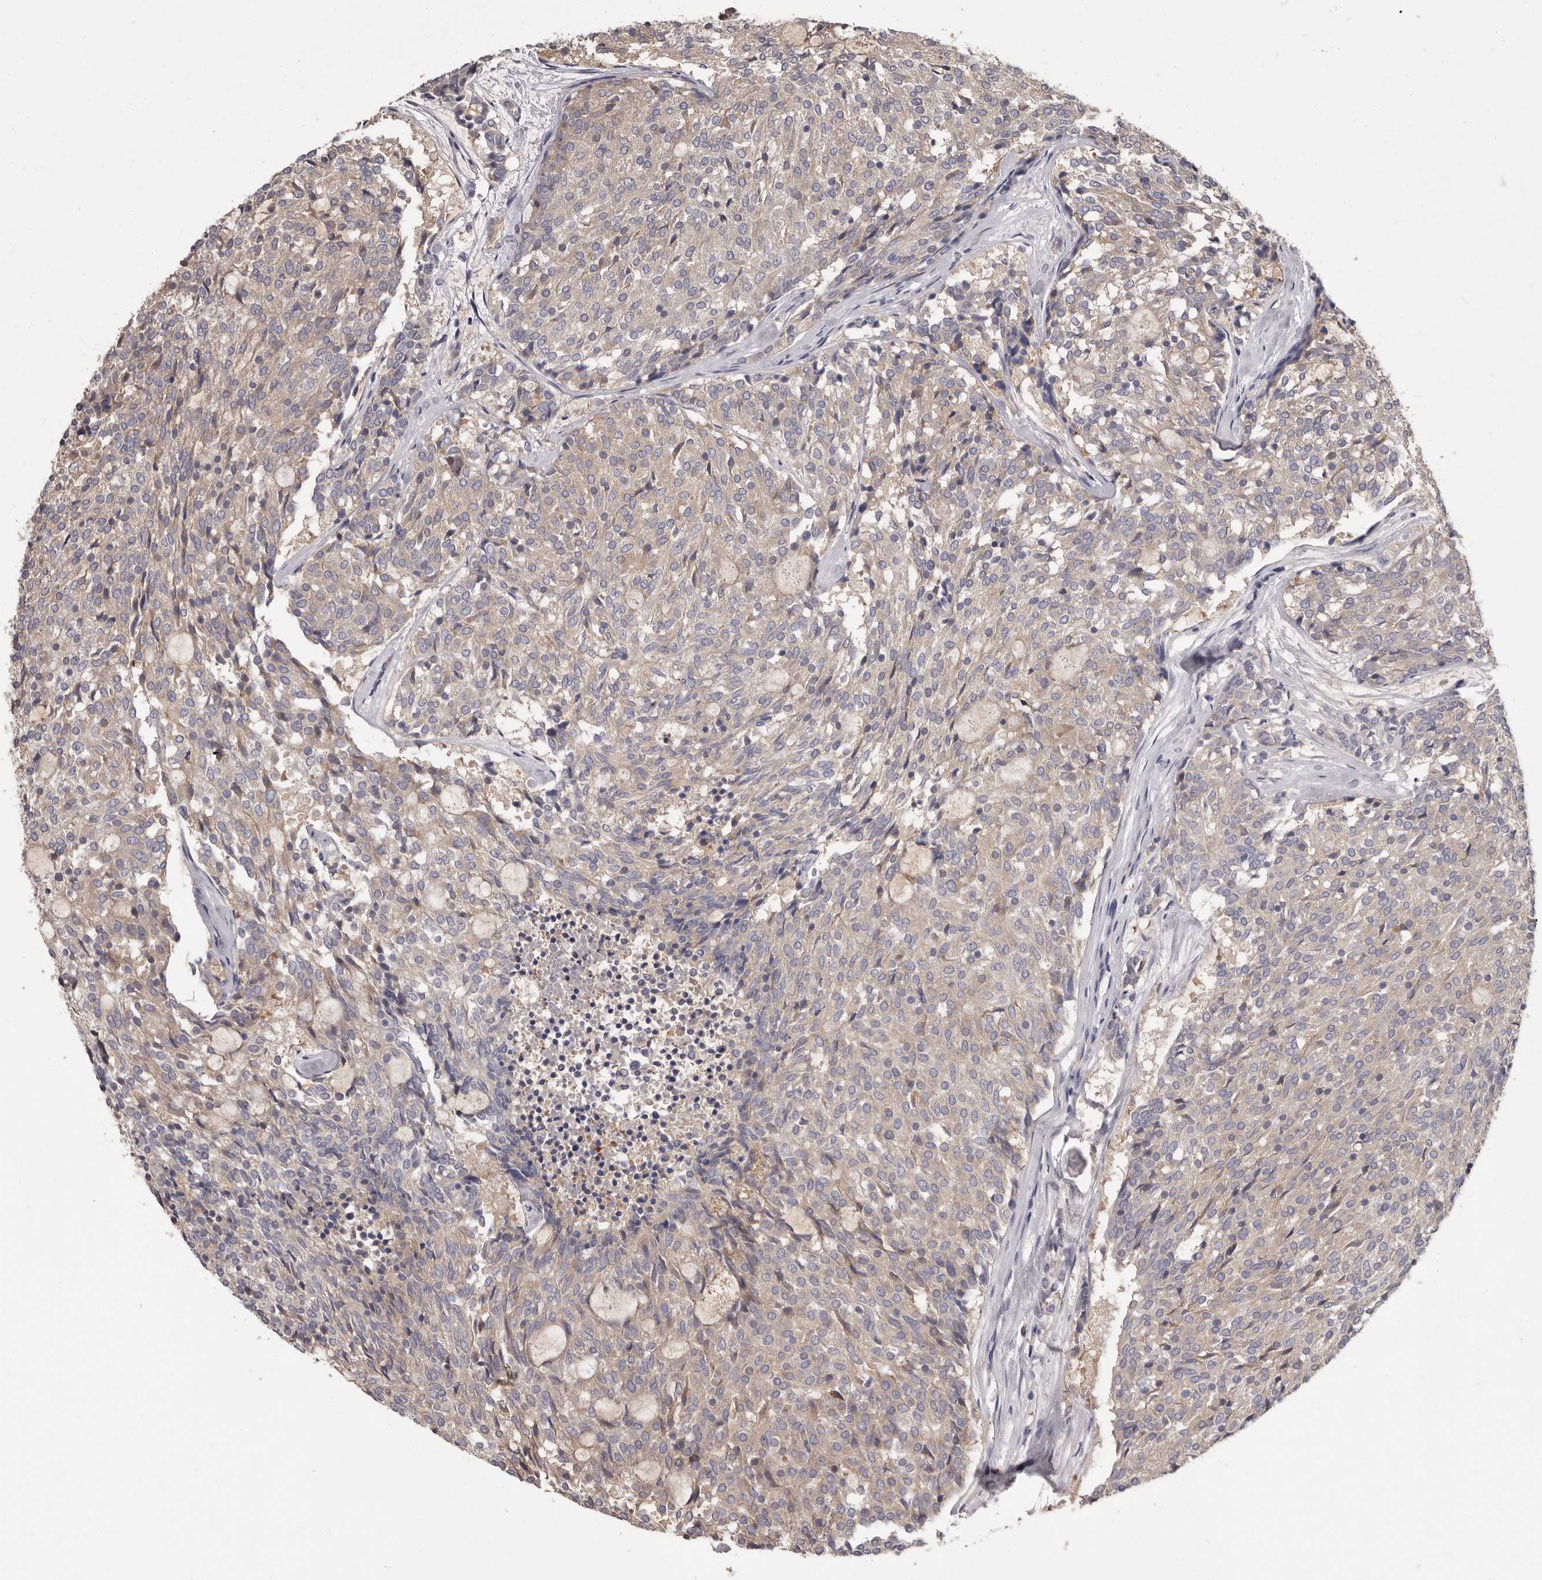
{"staining": {"intensity": "weak", "quantity": ">75%", "location": "cytoplasmic/membranous"}, "tissue": "carcinoid", "cell_type": "Tumor cells", "image_type": "cancer", "snomed": [{"axis": "morphology", "description": "Carcinoid, malignant, NOS"}, {"axis": "topography", "description": "Pancreas"}], "caption": "Human carcinoid (malignant) stained with a protein marker shows weak staining in tumor cells.", "gene": "APEH", "patient": {"sex": "female", "age": 54}}